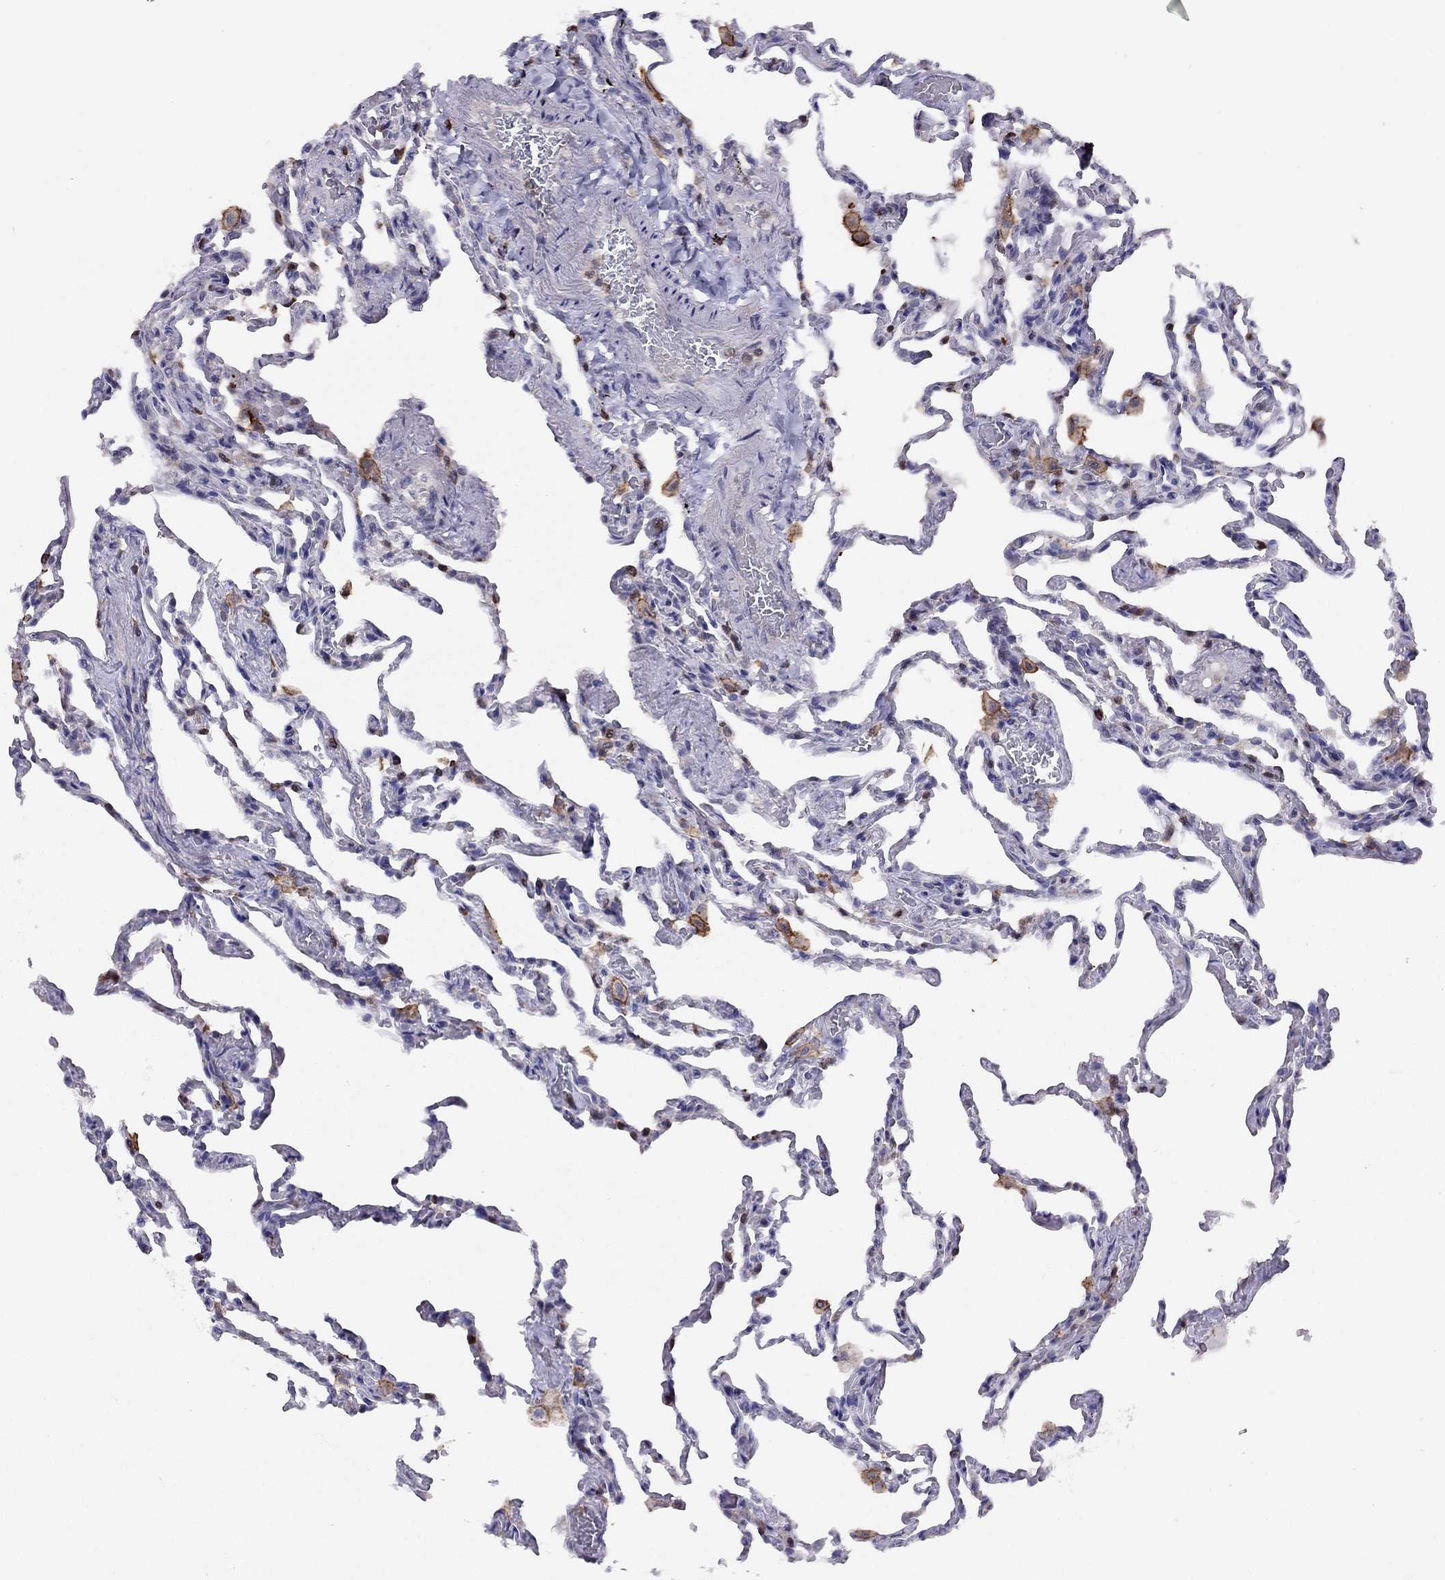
{"staining": {"intensity": "negative", "quantity": "none", "location": "none"}, "tissue": "lung", "cell_type": "Alveolar cells", "image_type": "normal", "snomed": [{"axis": "morphology", "description": "Normal tissue, NOS"}, {"axis": "topography", "description": "Lung"}], "caption": "An immunohistochemistry (IHC) photomicrograph of normal lung is shown. There is no staining in alveolar cells of lung. (Immunohistochemistry, brightfield microscopy, high magnification).", "gene": "CITED1", "patient": {"sex": "female", "age": 43}}